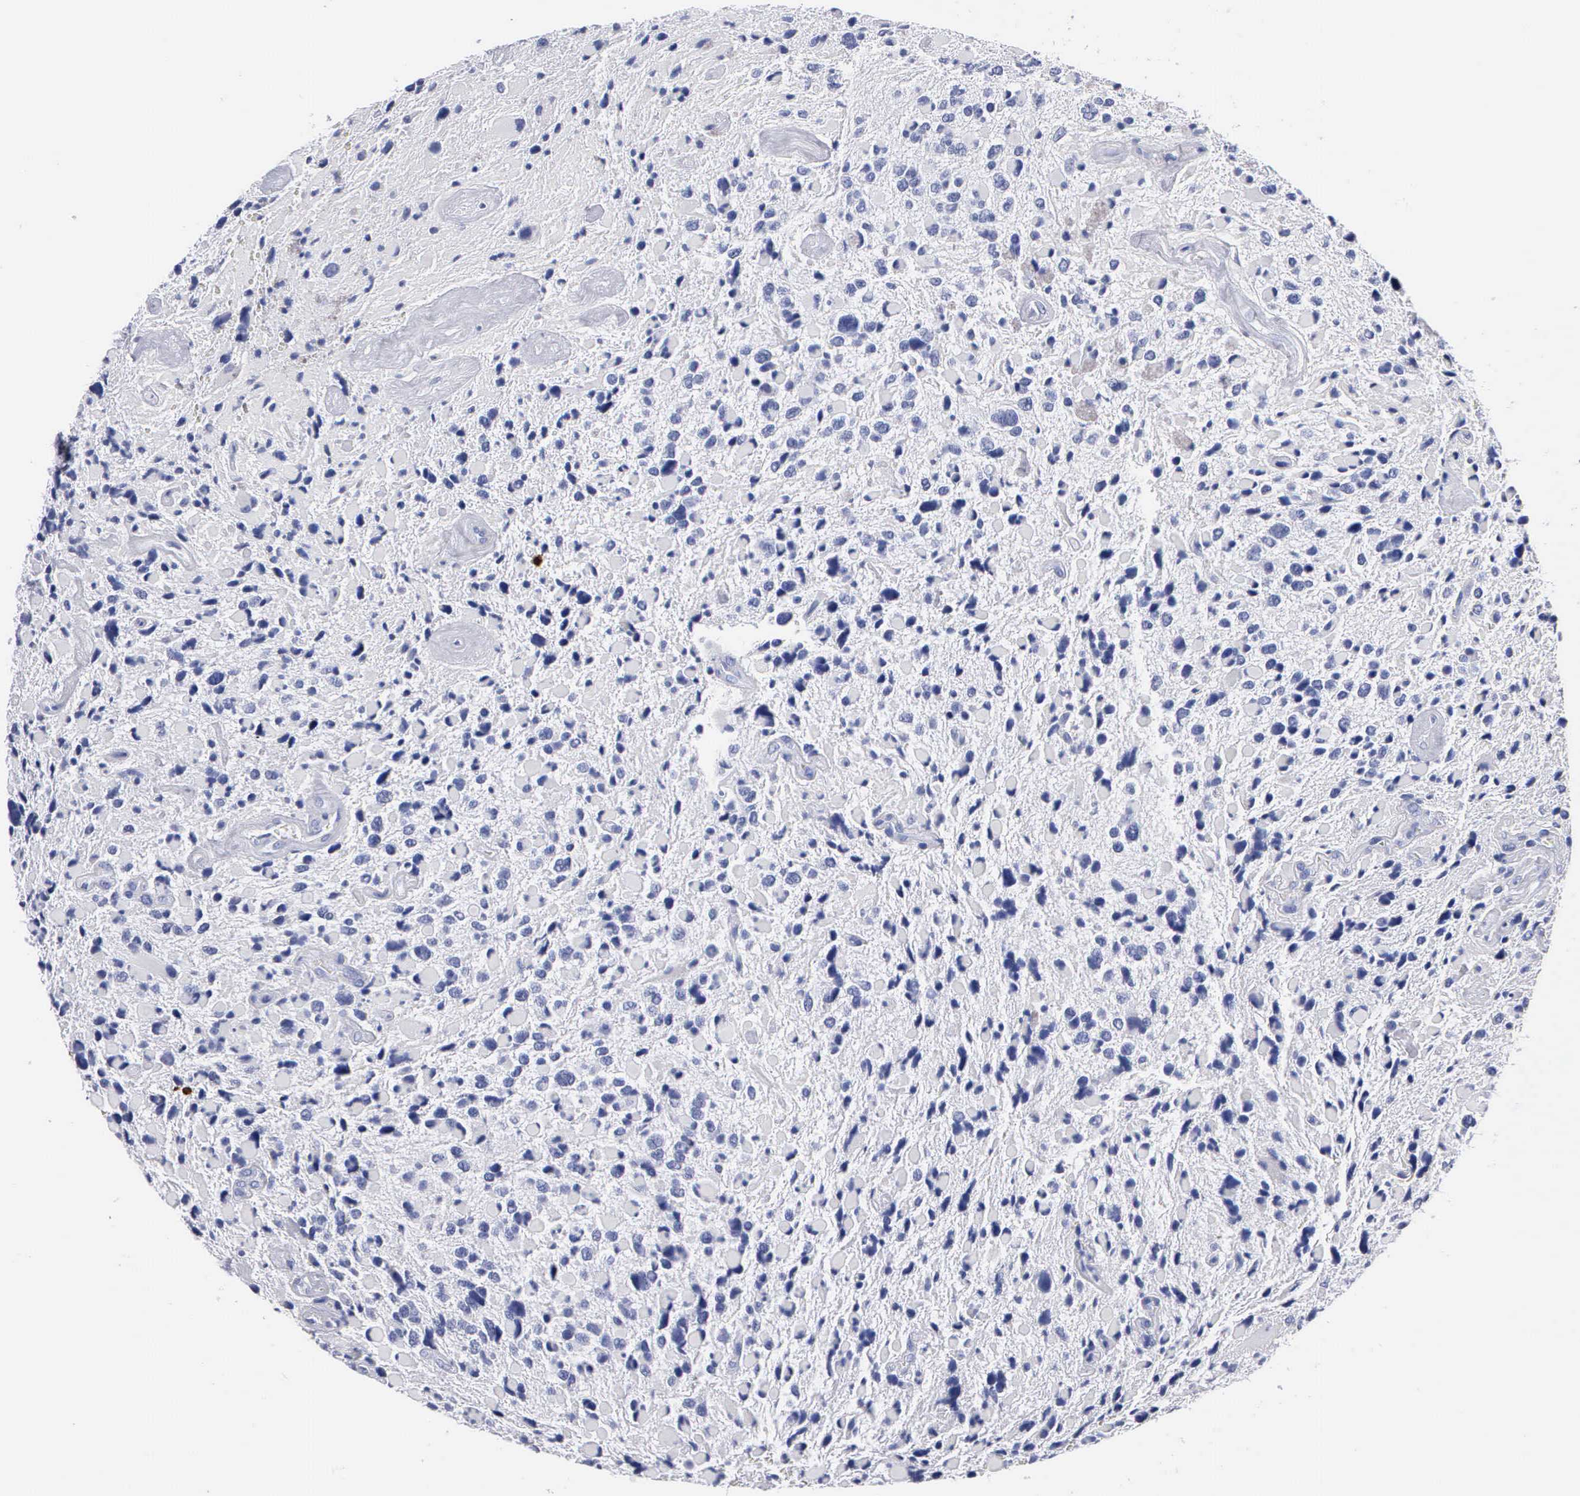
{"staining": {"intensity": "negative", "quantity": "none", "location": "none"}, "tissue": "glioma", "cell_type": "Tumor cells", "image_type": "cancer", "snomed": [{"axis": "morphology", "description": "Glioma, malignant, High grade"}, {"axis": "topography", "description": "Brain"}], "caption": "Immunohistochemistry micrograph of neoplastic tissue: glioma stained with DAB displays no significant protein positivity in tumor cells. (Stains: DAB immunohistochemistry with hematoxylin counter stain, Microscopy: brightfield microscopy at high magnification).", "gene": "CTSG", "patient": {"sex": "female", "age": 37}}